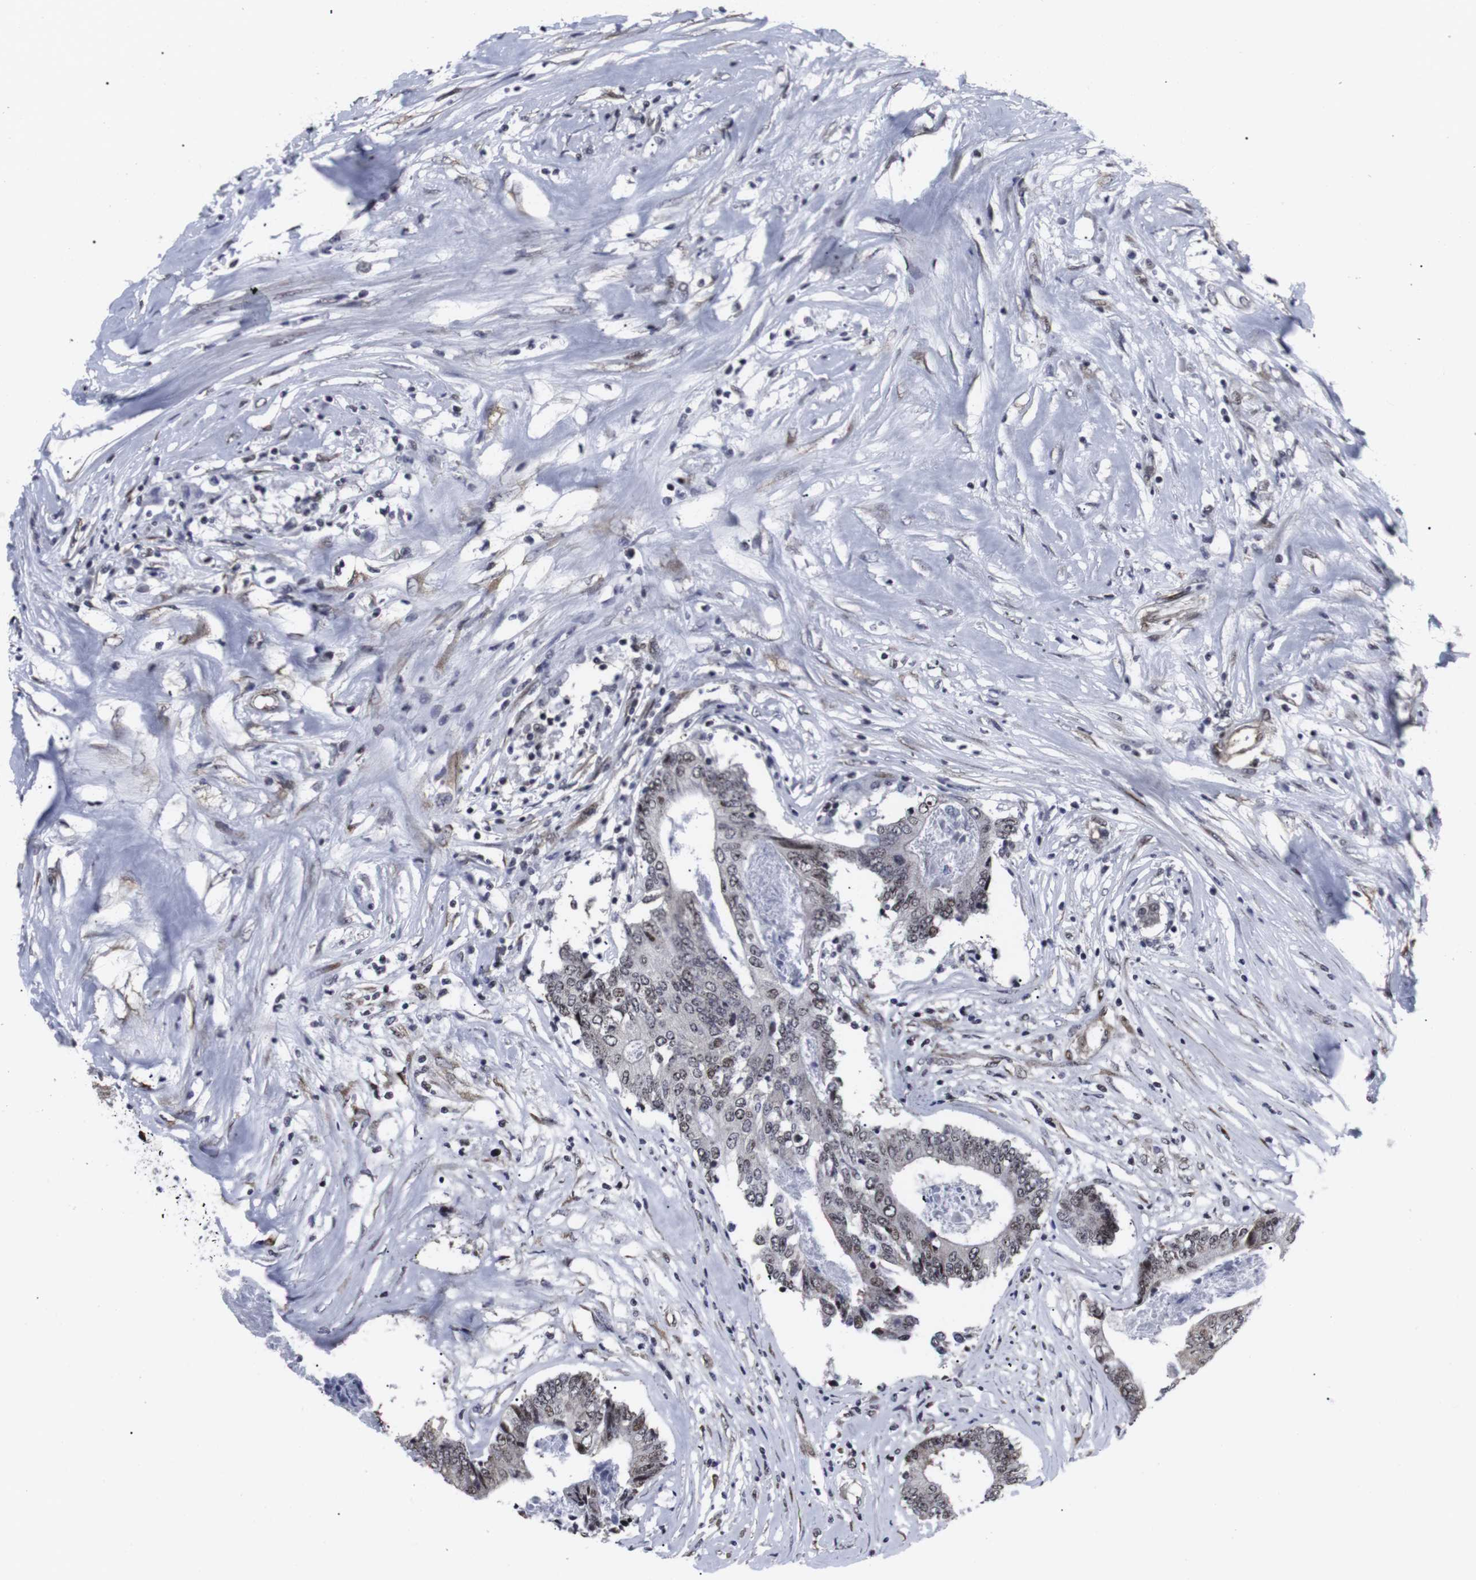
{"staining": {"intensity": "weak", "quantity": ">75%", "location": "nuclear"}, "tissue": "colorectal cancer", "cell_type": "Tumor cells", "image_type": "cancer", "snomed": [{"axis": "morphology", "description": "Adenocarcinoma, NOS"}, {"axis": "topography", "description": "Rectum"}], "caption": "Protein staining of adenocarcinoma (colorectal) tissue exhibits weak nuclear staining in about >75% of tumor cells.", "gene": "MLH1", "patient": {"sex": "male", "age": 63}}